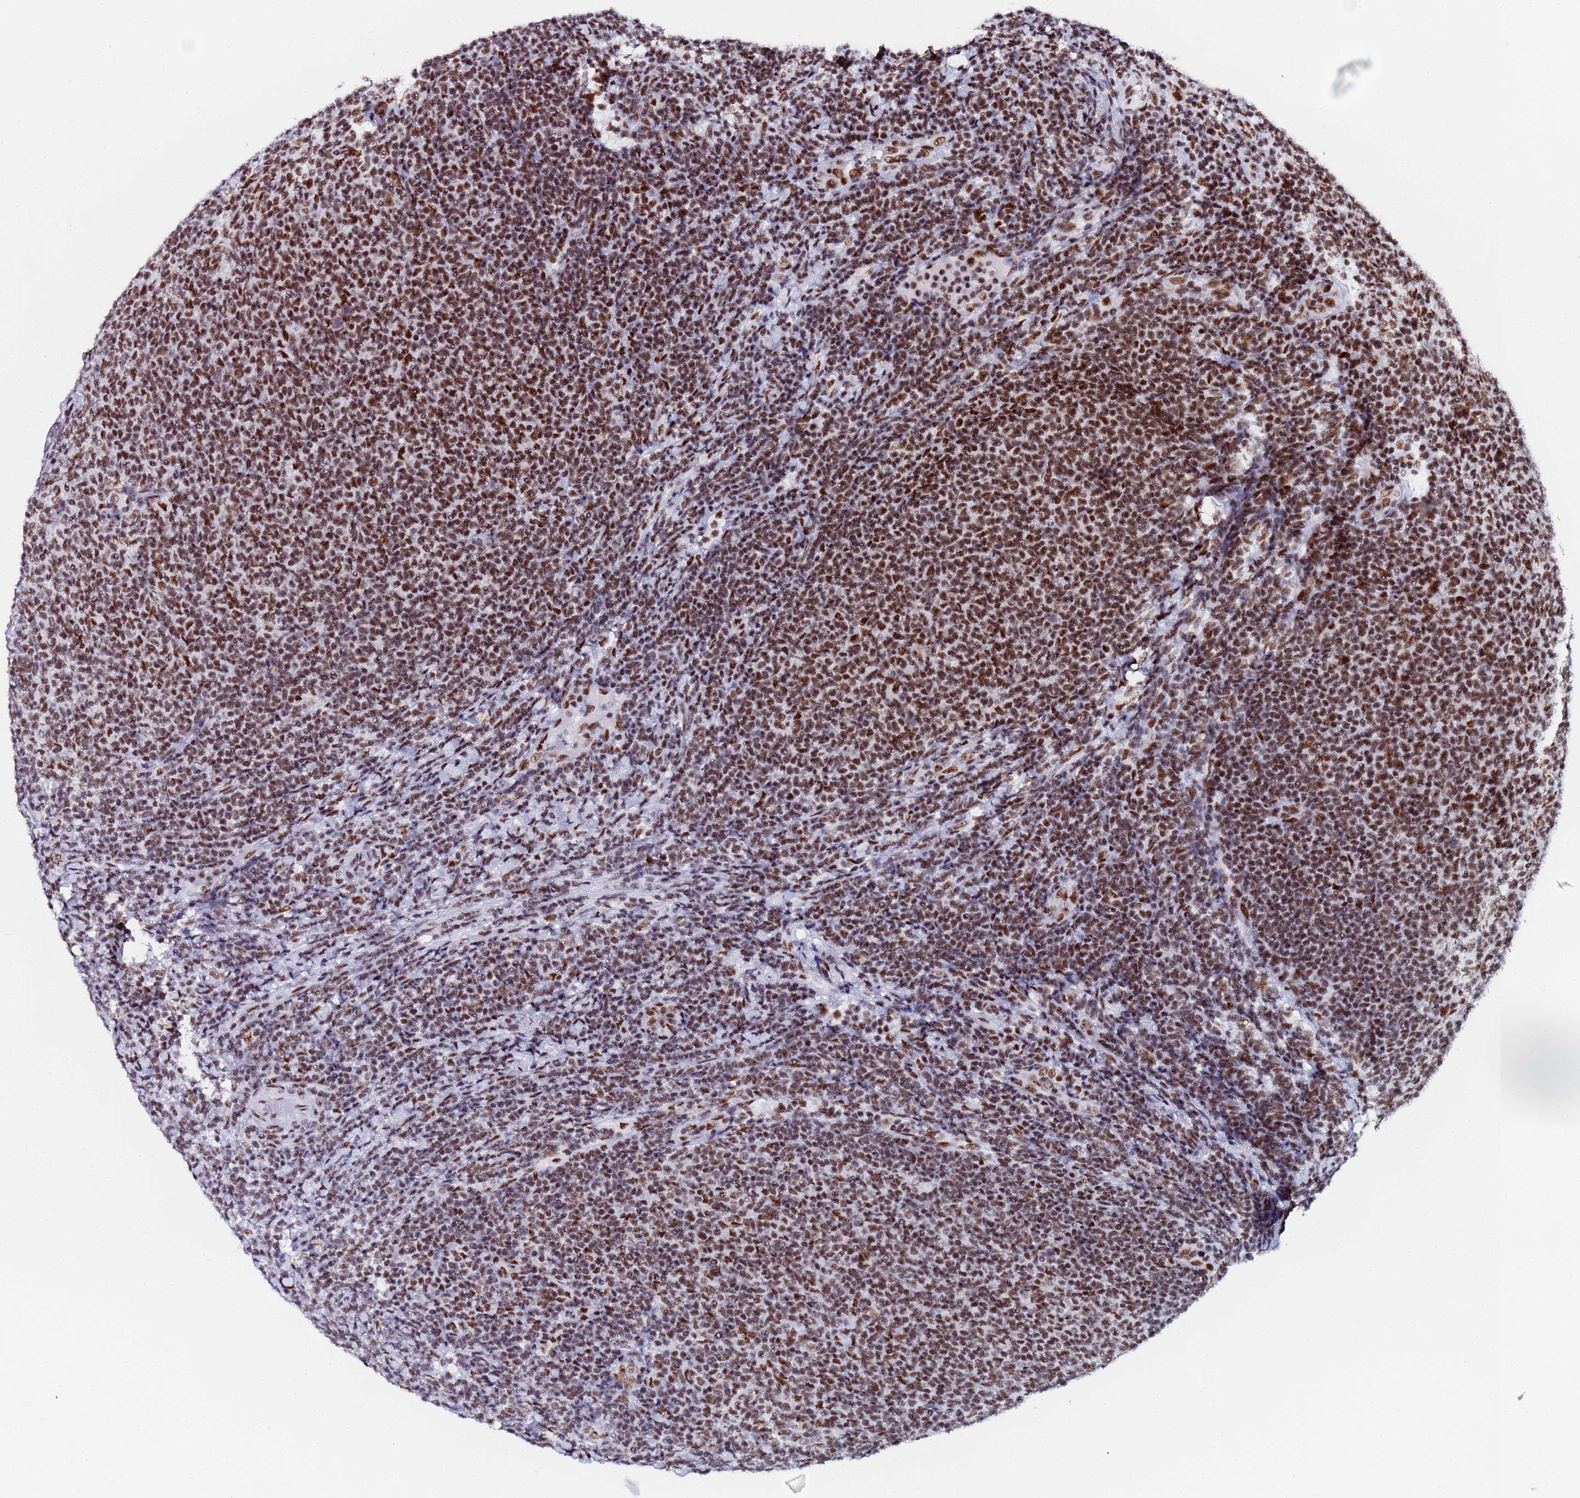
{"staining": {"intensity": "strong", "quantity": ">75%", "location": "nuclear"}, "tissue": "lymphoma", "cell_type": "Tumor cells", "image_type": "cancer", "snomed": [{"axis": "morphology", "description": "Malignant lymphoma, non-Hodgkin's type, Low grade"}, {"axis": "topography", "description": "Lymph node"}], "caption": "Low-grade malignant lymphoma, non-Hodgkin's type tissue displays strong nuclear expression in approximately >75% of tumor cells (DAB (3,3'-diaminobenzidine) IHC with brightfield microscopy, high magnification).", "gene": "SNRPA1", "patient": {"sex": "male", "age": 66}}